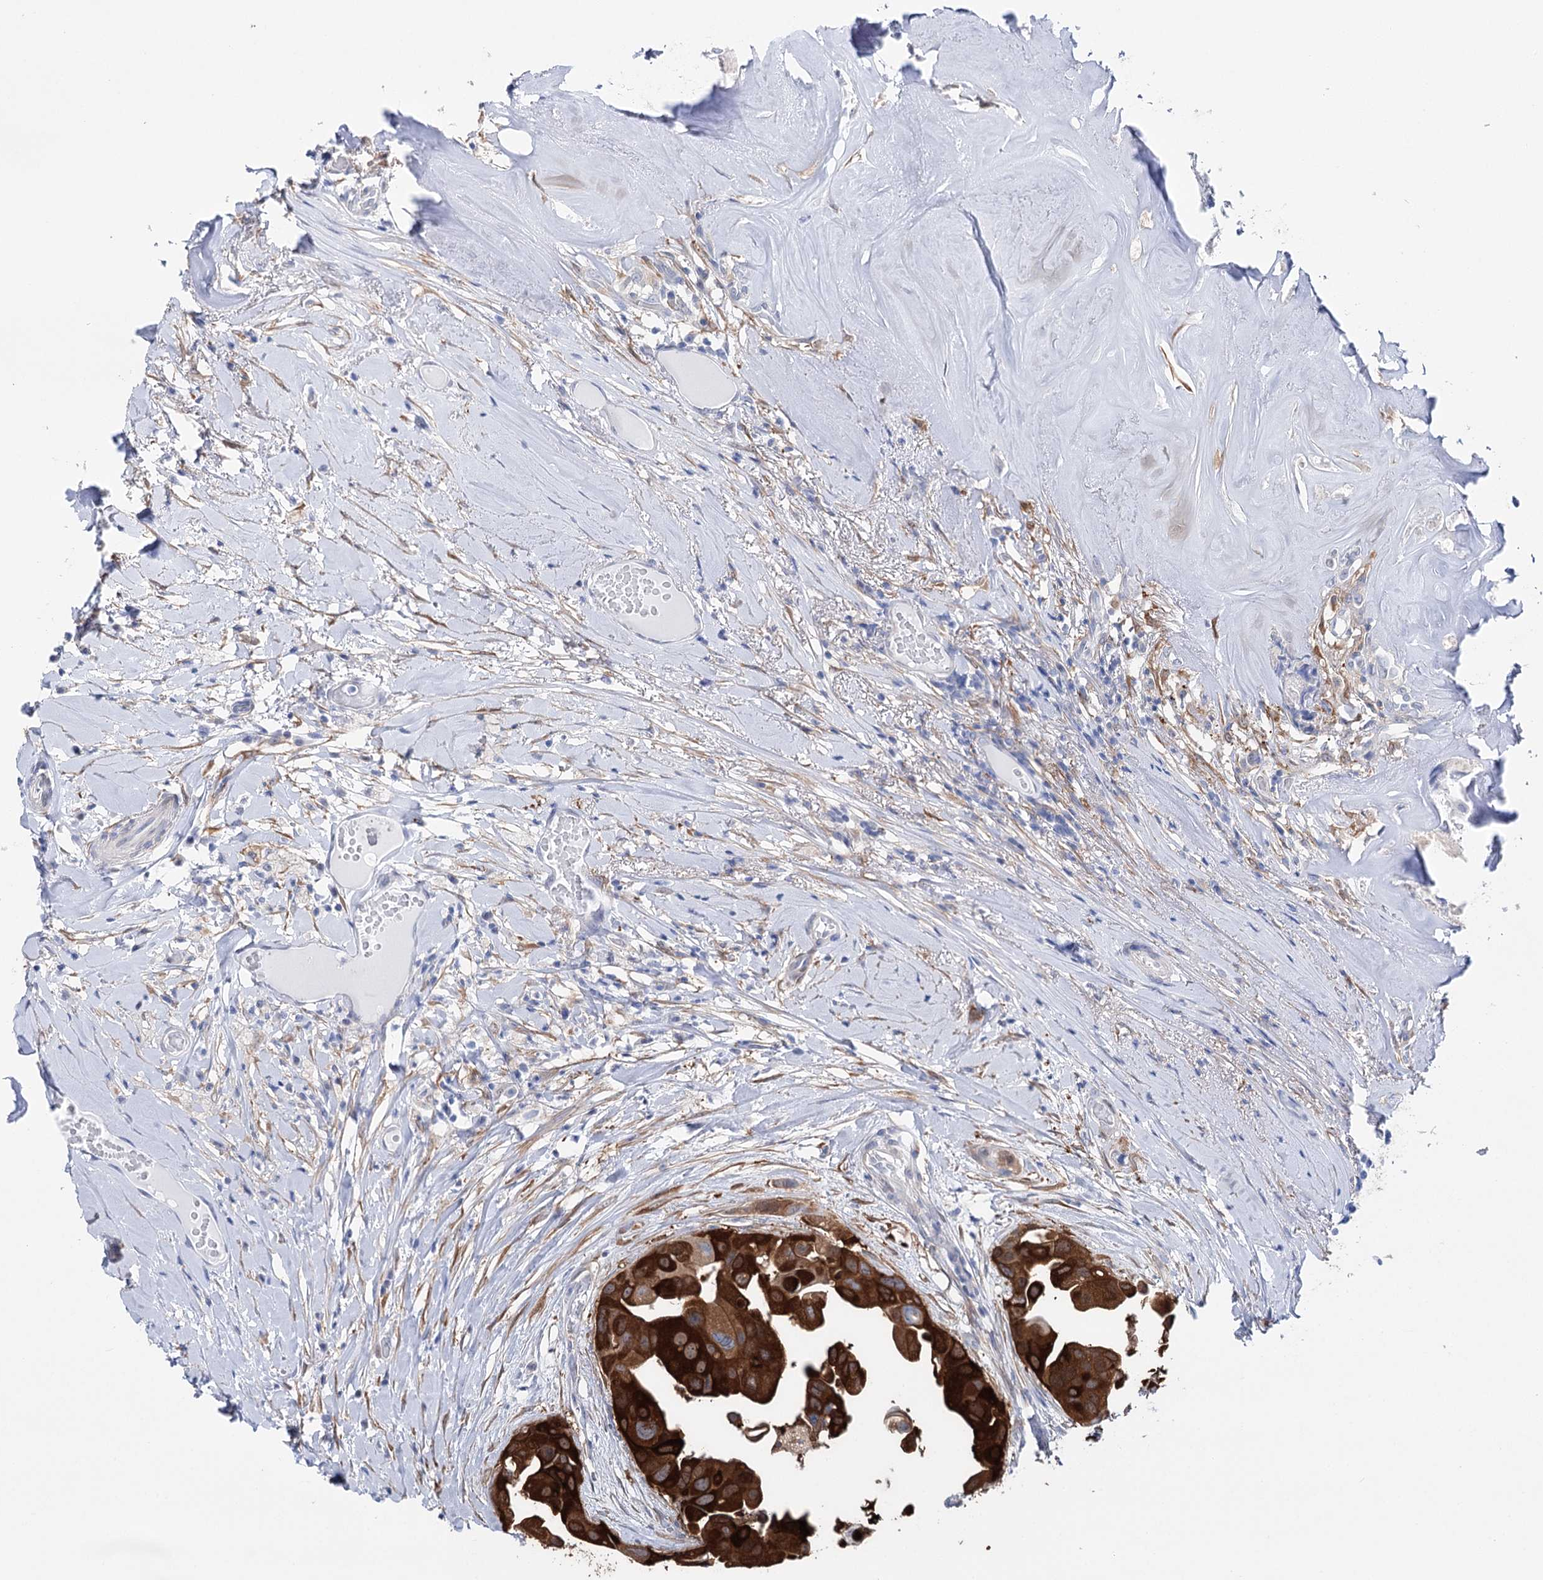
{"staining": {"intensity": "strong", "quantity": "25%-75%", "location": "cytoplasmic/membranous,nuclear"}, "tissue": "head and neck cancer", "cell_type": "Tumor cells", "image_type": "cancer", "snomed": [{"axis": "morphology", "description": "Adenocarcinoma, NOS"}, {"axis": "morphology", "description": "Adenocarcinoma, metastatic, NOS"}, {"axis": "topography", "description": "Head-Neck"}], "caption": "The photomicrograph reveals a brown stain indicating the presence of a protein in the cytoplasmic/membranous and nuclear of tumor cells in metastatic adenocarcinoma (head and neck). (Brightfield microscopy of DAB IHC at high magnification).", "gene": "UGDH", "patient": {"sex": "male", "age": 75}}